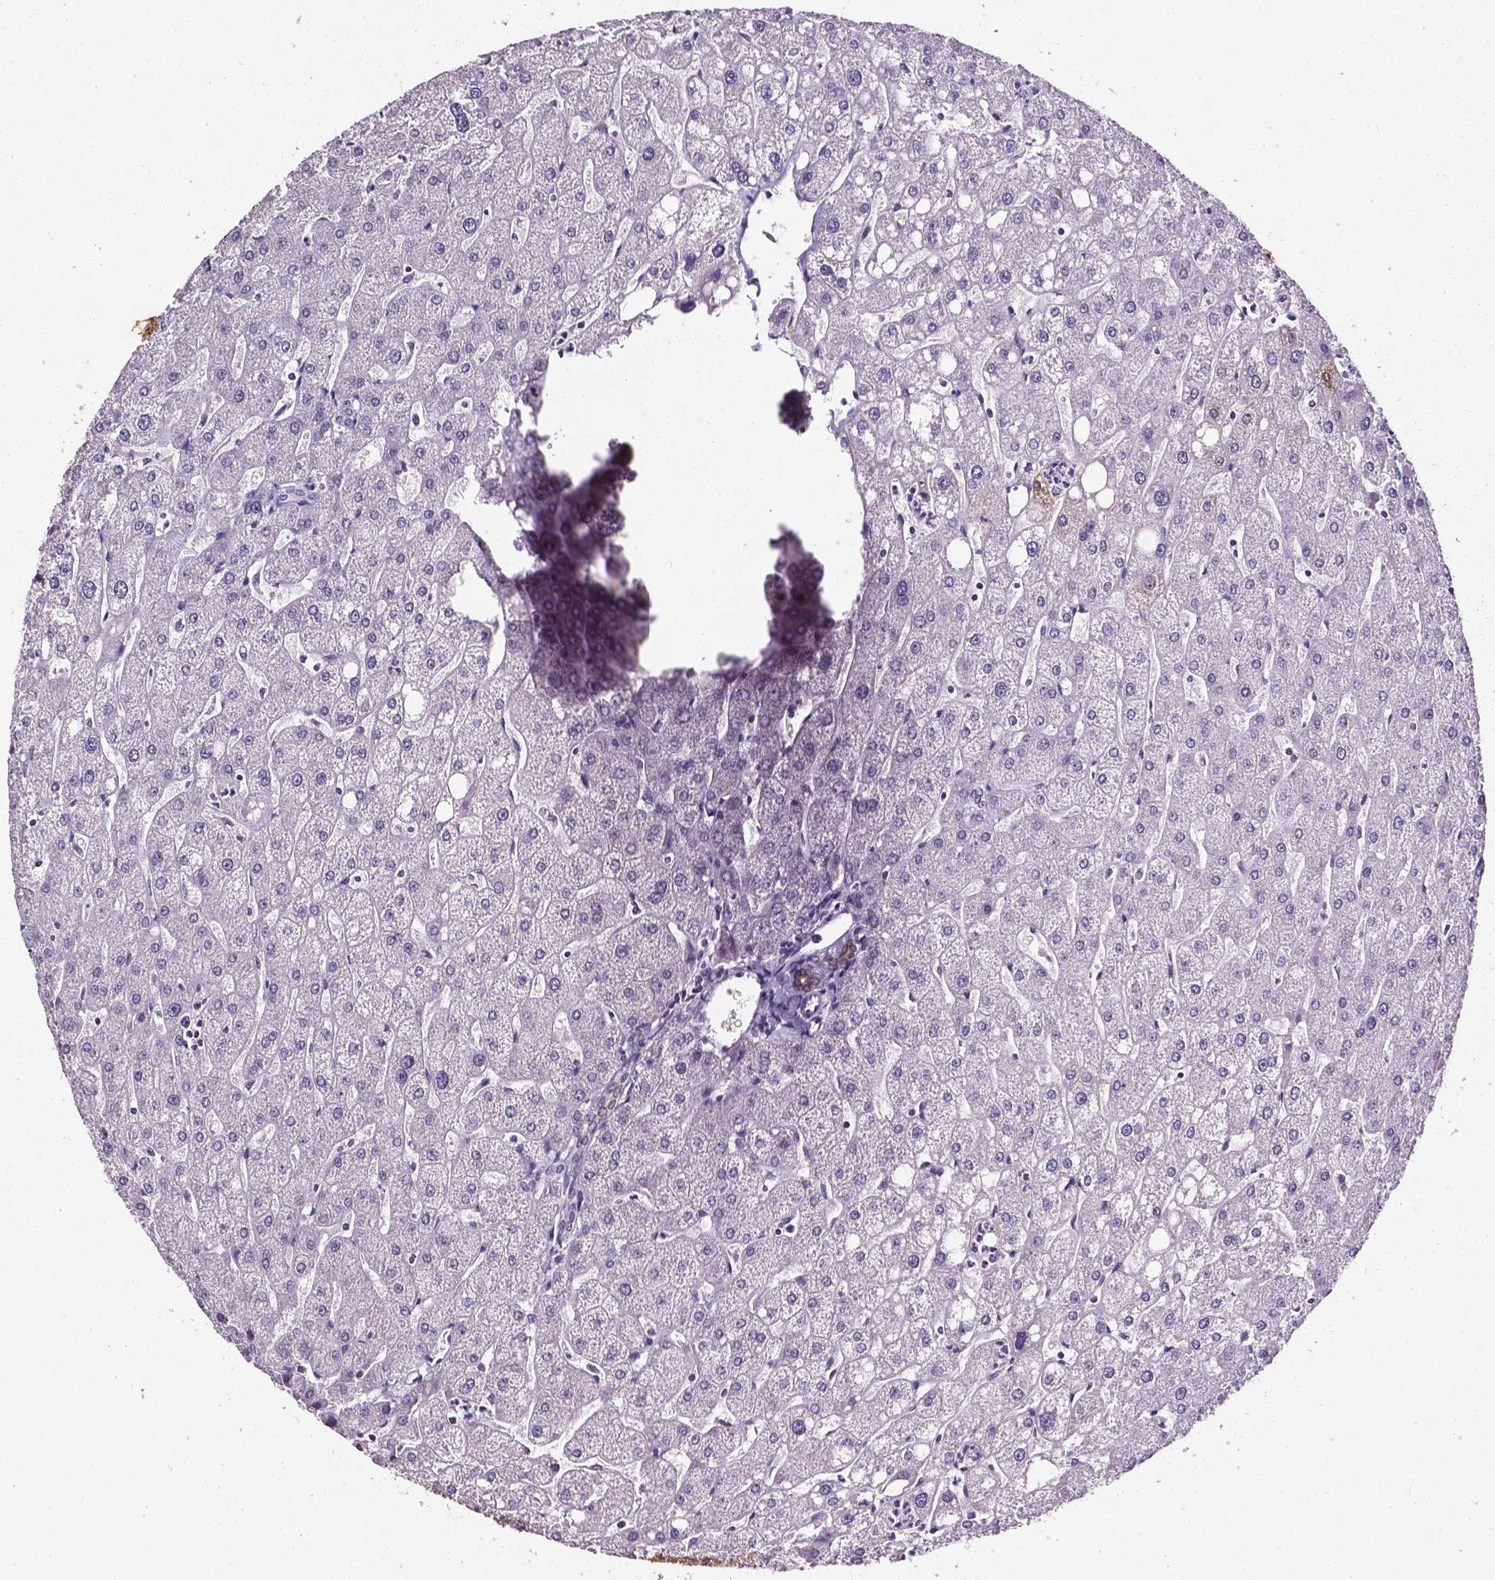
{"staining": {"intensity": "moderate", "quantity": "25%-75%", "location": "cytoplasmic/membranous"}, "tissue": "liver", "cell_type": "Cholangiocytes", "image_type": "normal", "snomed": [{"axis": "morphology", "description": "Normal tissue, NOS"}, {"axis": "topography", "description": "Liver"}], "caption": "Unremarkable liver was stained to show a protein in brown. There is medium levels of moderate cytoplasmic/membranous positivity in approximately 25%-75% of cholangiocytes.", "gene": "AKR1B10", "patient": {"sex": "male", "age": 67}}